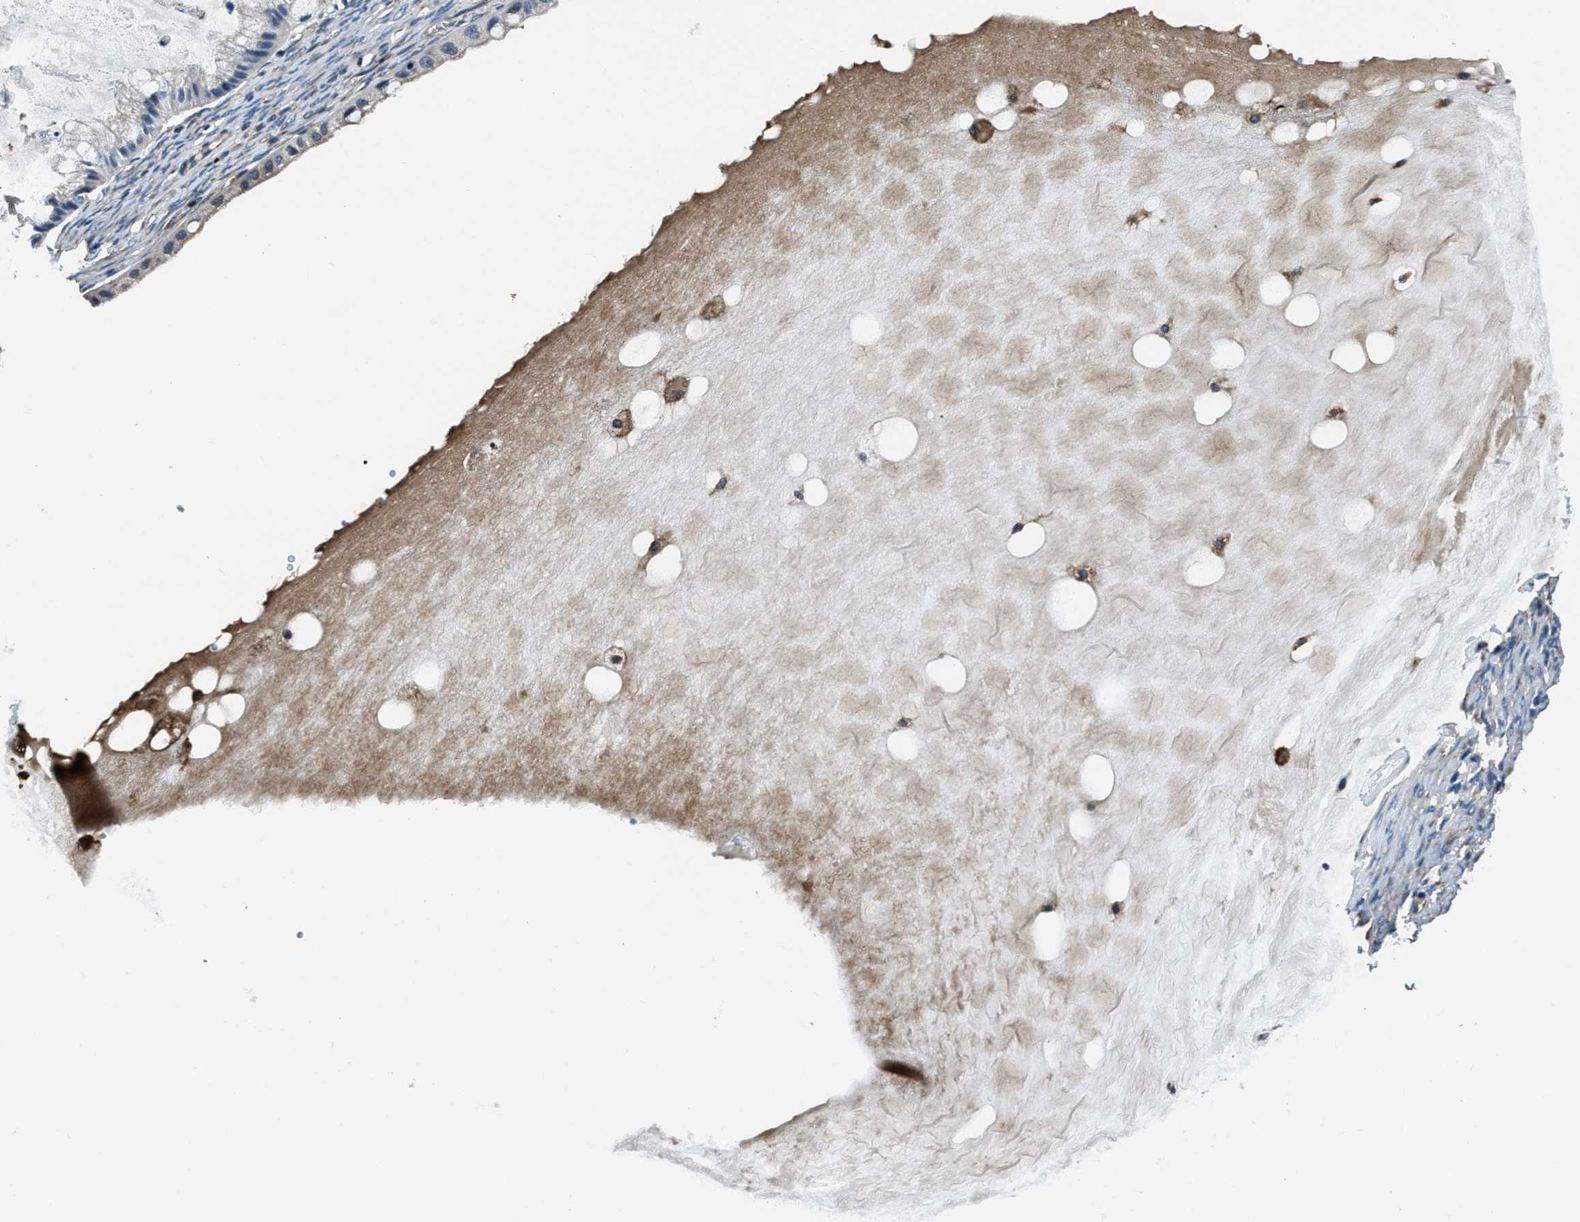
{"staining": {"intensity": "negative", "quantity": "none", "location": "none"}, "tissue": "ovarian cancer", "cell_type": "Tumor cells", "image_type": "cancer", "snomed": [{"axis": "morphology", "description": "Cystadenocarcinoma, mucinous, NOS"}, {"axis": "topography", "description": "Ovary"}], "caption": "Human mucinous cystadenocarcinoma (ovarian) stained for a protein using immunohistochemistry reveals no staining in tumor cells.", "gene": "OGDH", "patient": {"sex": "female", "age": 57}}